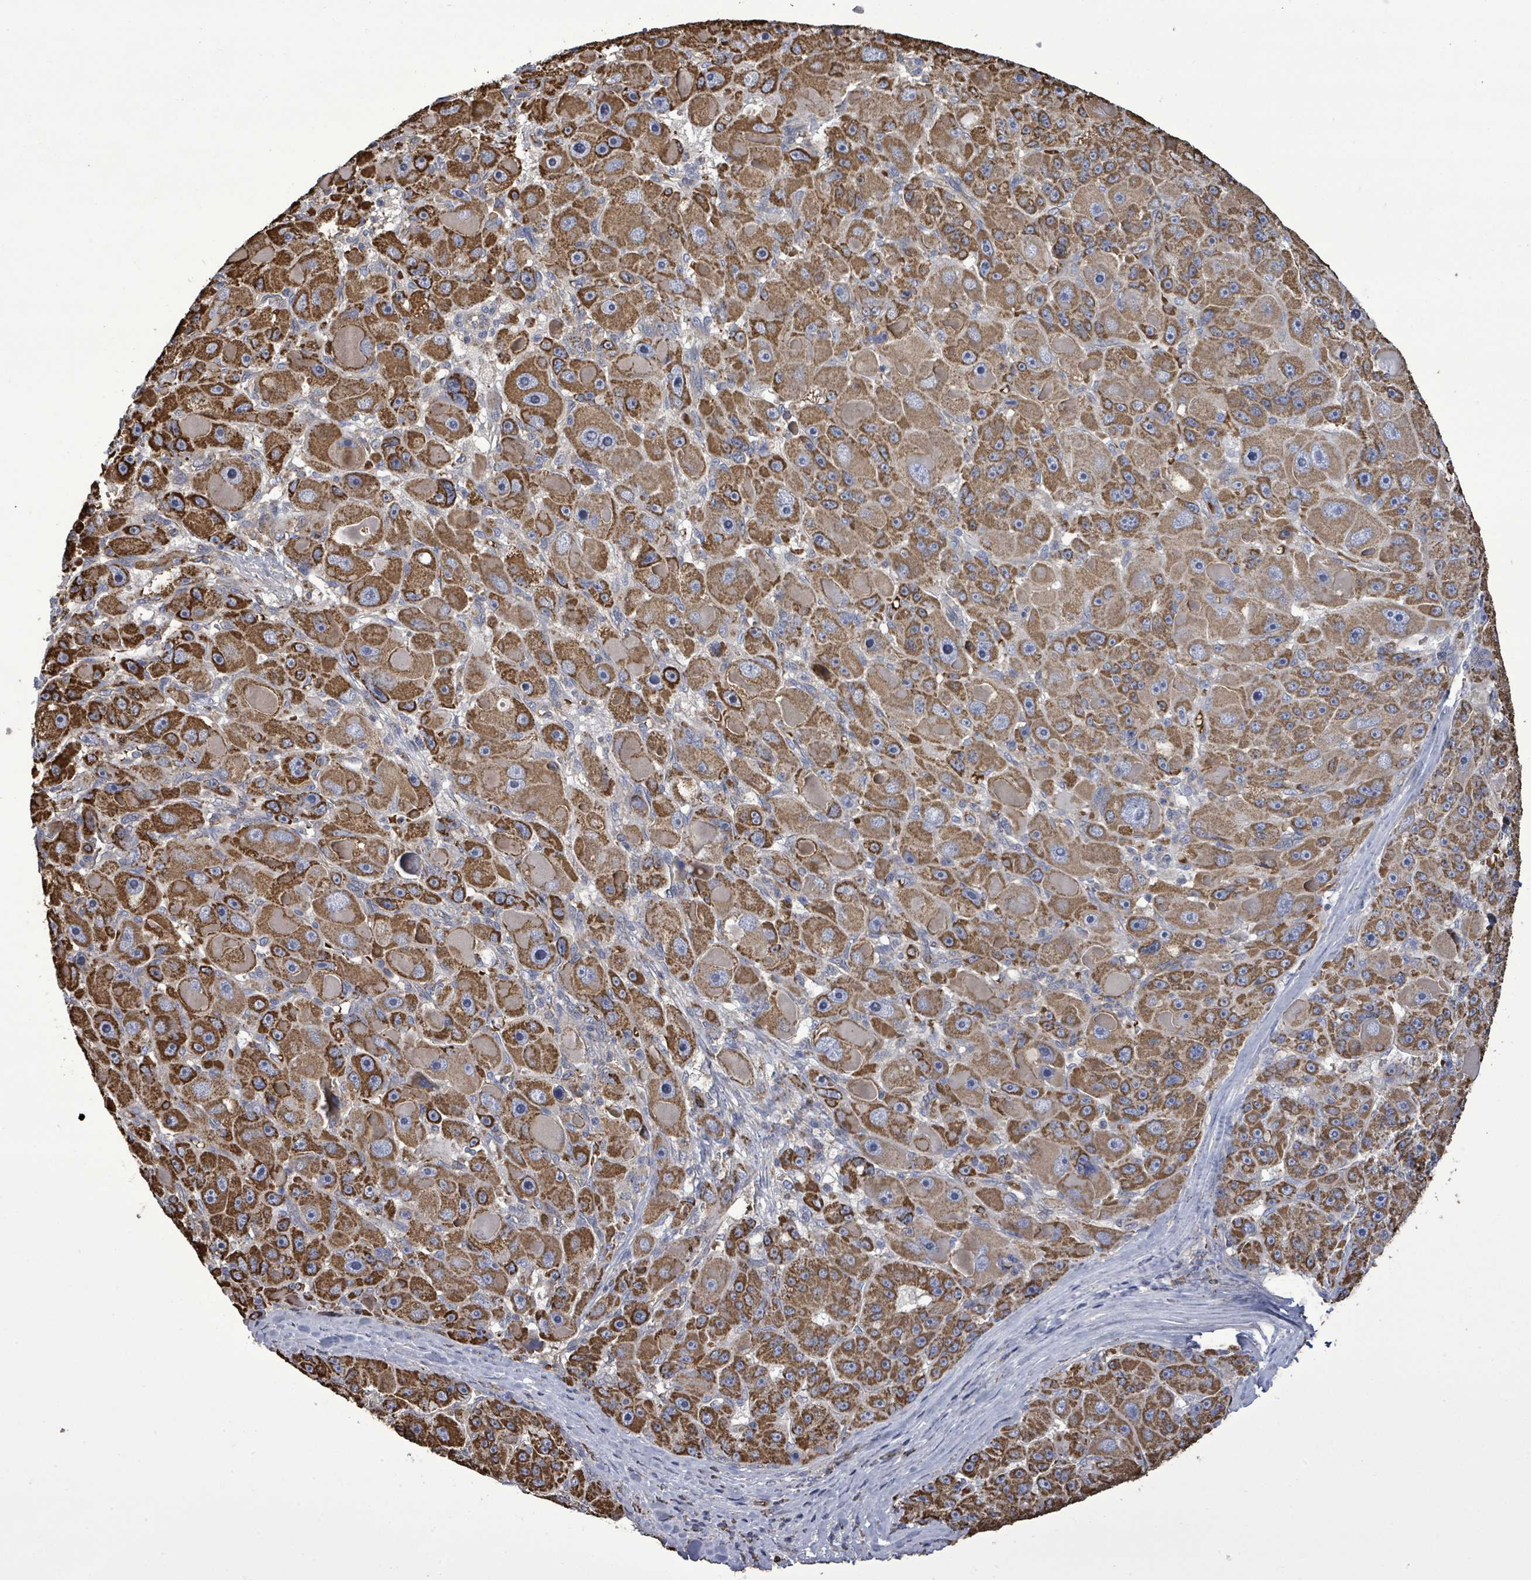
{"staining": {"intensity": "strong", "quantity": ">75%", "location": "cytoplasmic/membranous"}, "tissue": "liver cancer", "cell_type": "Tumor cells", "image_type": "cancer", "snomed": [{"axis": "morphology", "description": "Carcinoma, Hepatocellular, NOS"}, {"axis": "topography", "description": "Liver"}], "caption": "Liver hepatocellular carcinoma was stained to show a protein in brown. There is high levels of strong cytoplasmic/membranous staining in approximately >75% of tumor cells. Immunohistochemistry stains the protein in brown and the nuclei are stained blue.", "gene": "MTMR12", "patient": {"sex": "male", "age": 76}}